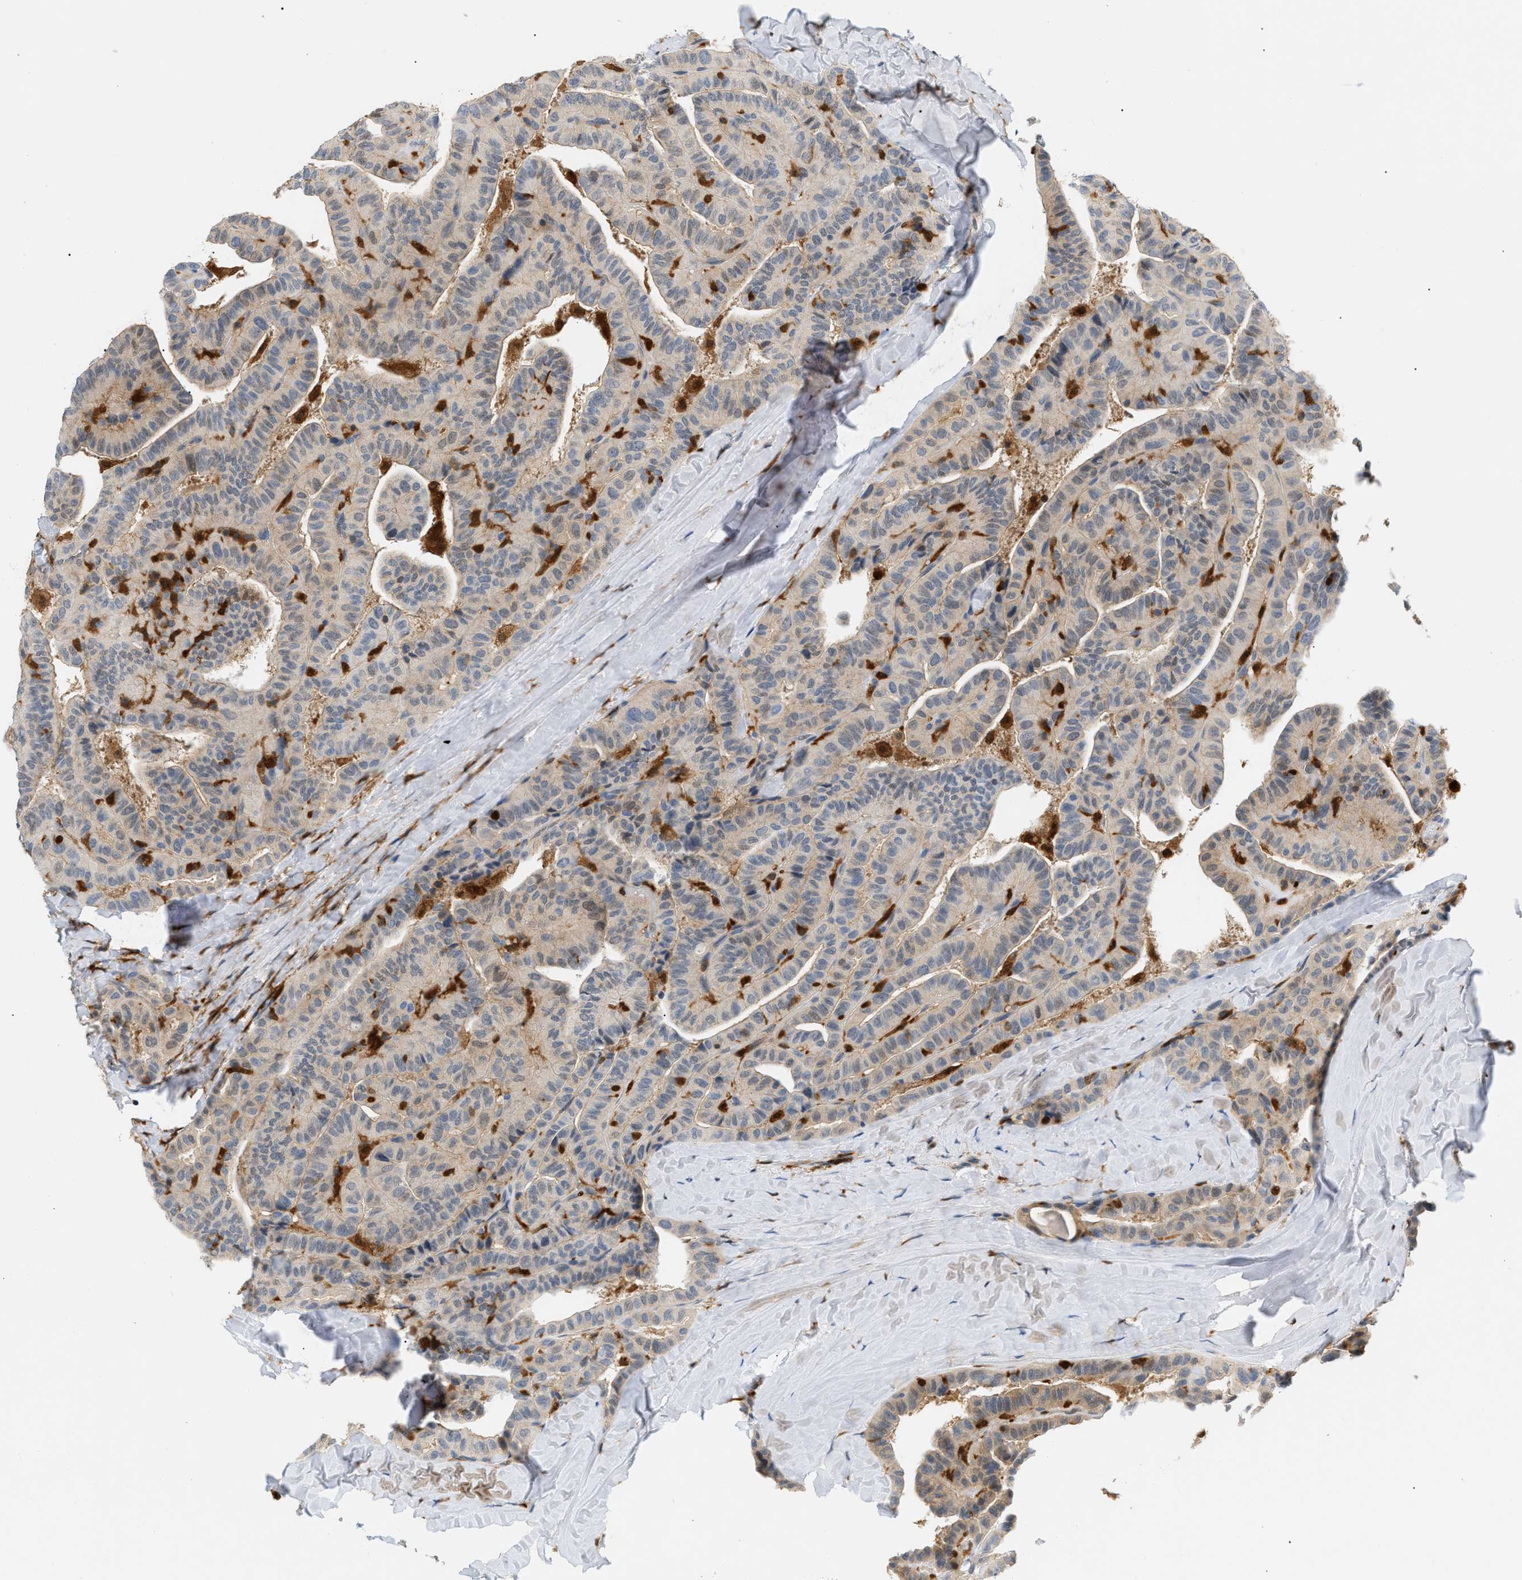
{"staining": {"intensity": "weak", "quantity": "25%-75%", "location": "cytoplasmic/membranous,nuclear"}, "tissue": "thyroid cancer", "cell_type": "Tumor cells", "image_type": "cancer", "snomed": [{"axis": "morphology", "description": "Papillary adenocarcinoma, NOS"}, {"axis": "topography", "description": "Thyroid gland"}], "caption": "Immunohistochemistry (IHC) photomicrograph of neoplastic tissue: human thyroid cancer (papillary adenocarcinoma) stained using immunohistochemistry demonstrates low levels of weak protein expression localized specifically in the cytoplasmic/membranous and nuclear of tumor cells, appearing as a cytoplasmic/membranous and nuclear brown color.", "gene": "PYCARD", "patient": {"sex": "male", "age": 77}}